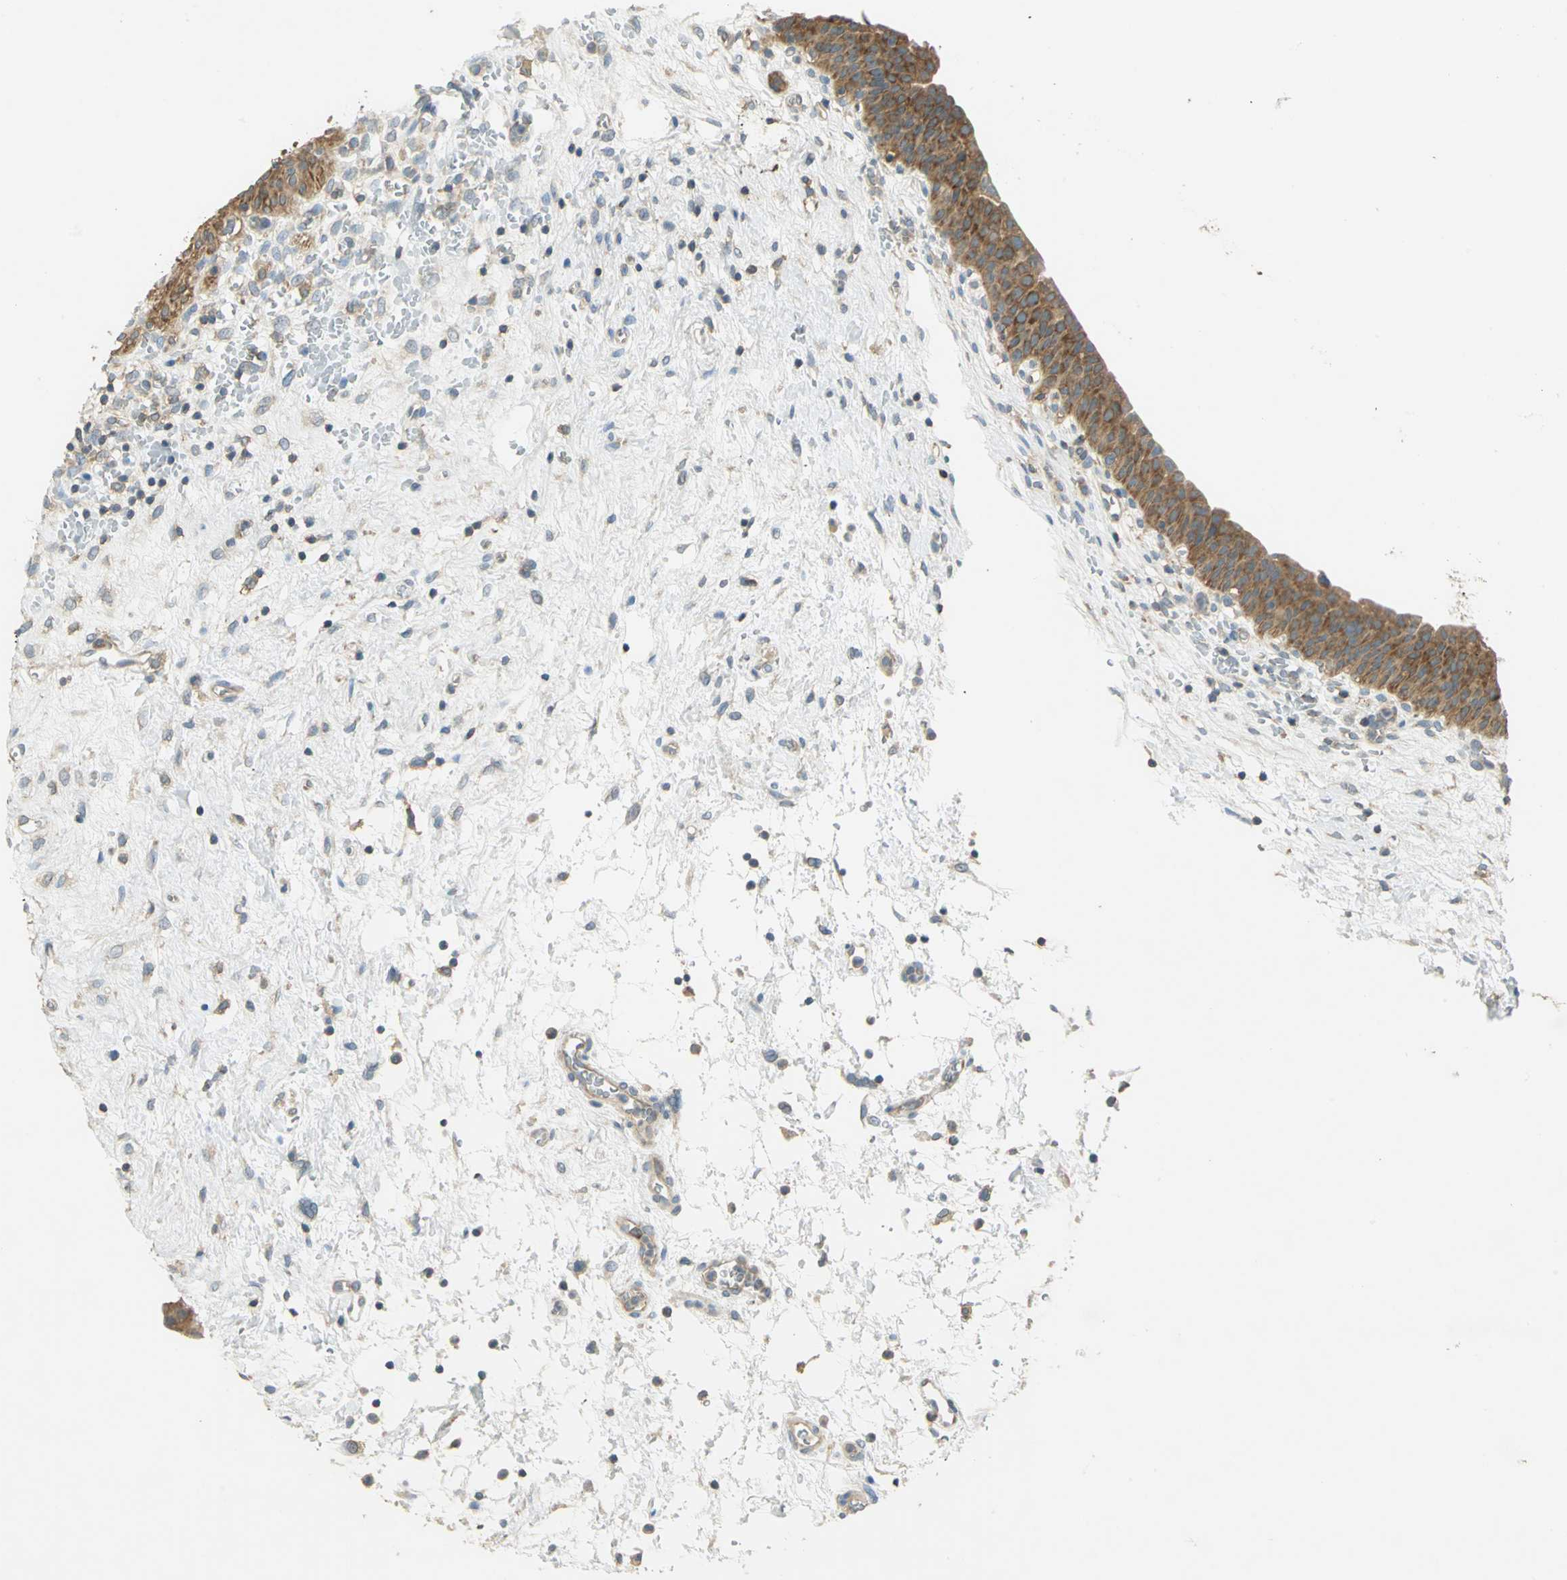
{"staining": {"intensity": "strong", "quantity": ">75%", "location": "cytoplasmic/membranous"}, "tissue": "urinary bladder", "cell_type": "Urothelial cells", "image_type": "normal", "snomed": [{"axis": "morphology", "description": "Normal tissue, NOS"}, {"axis": "morphology", "description": "Dysplasia, NOS"}, {"axis": "topography", "description": "Urinary bladder"}], "caption": "The immunohistochemical stain shows strong cytoplasmic/membranous expression in urothelial cells of unremarkable urinary bladder. (Brightfield microscopy of DAB IHC at high magnification).", "gene": "SHC2", "patient": {"sex": "male", "age": 35}}